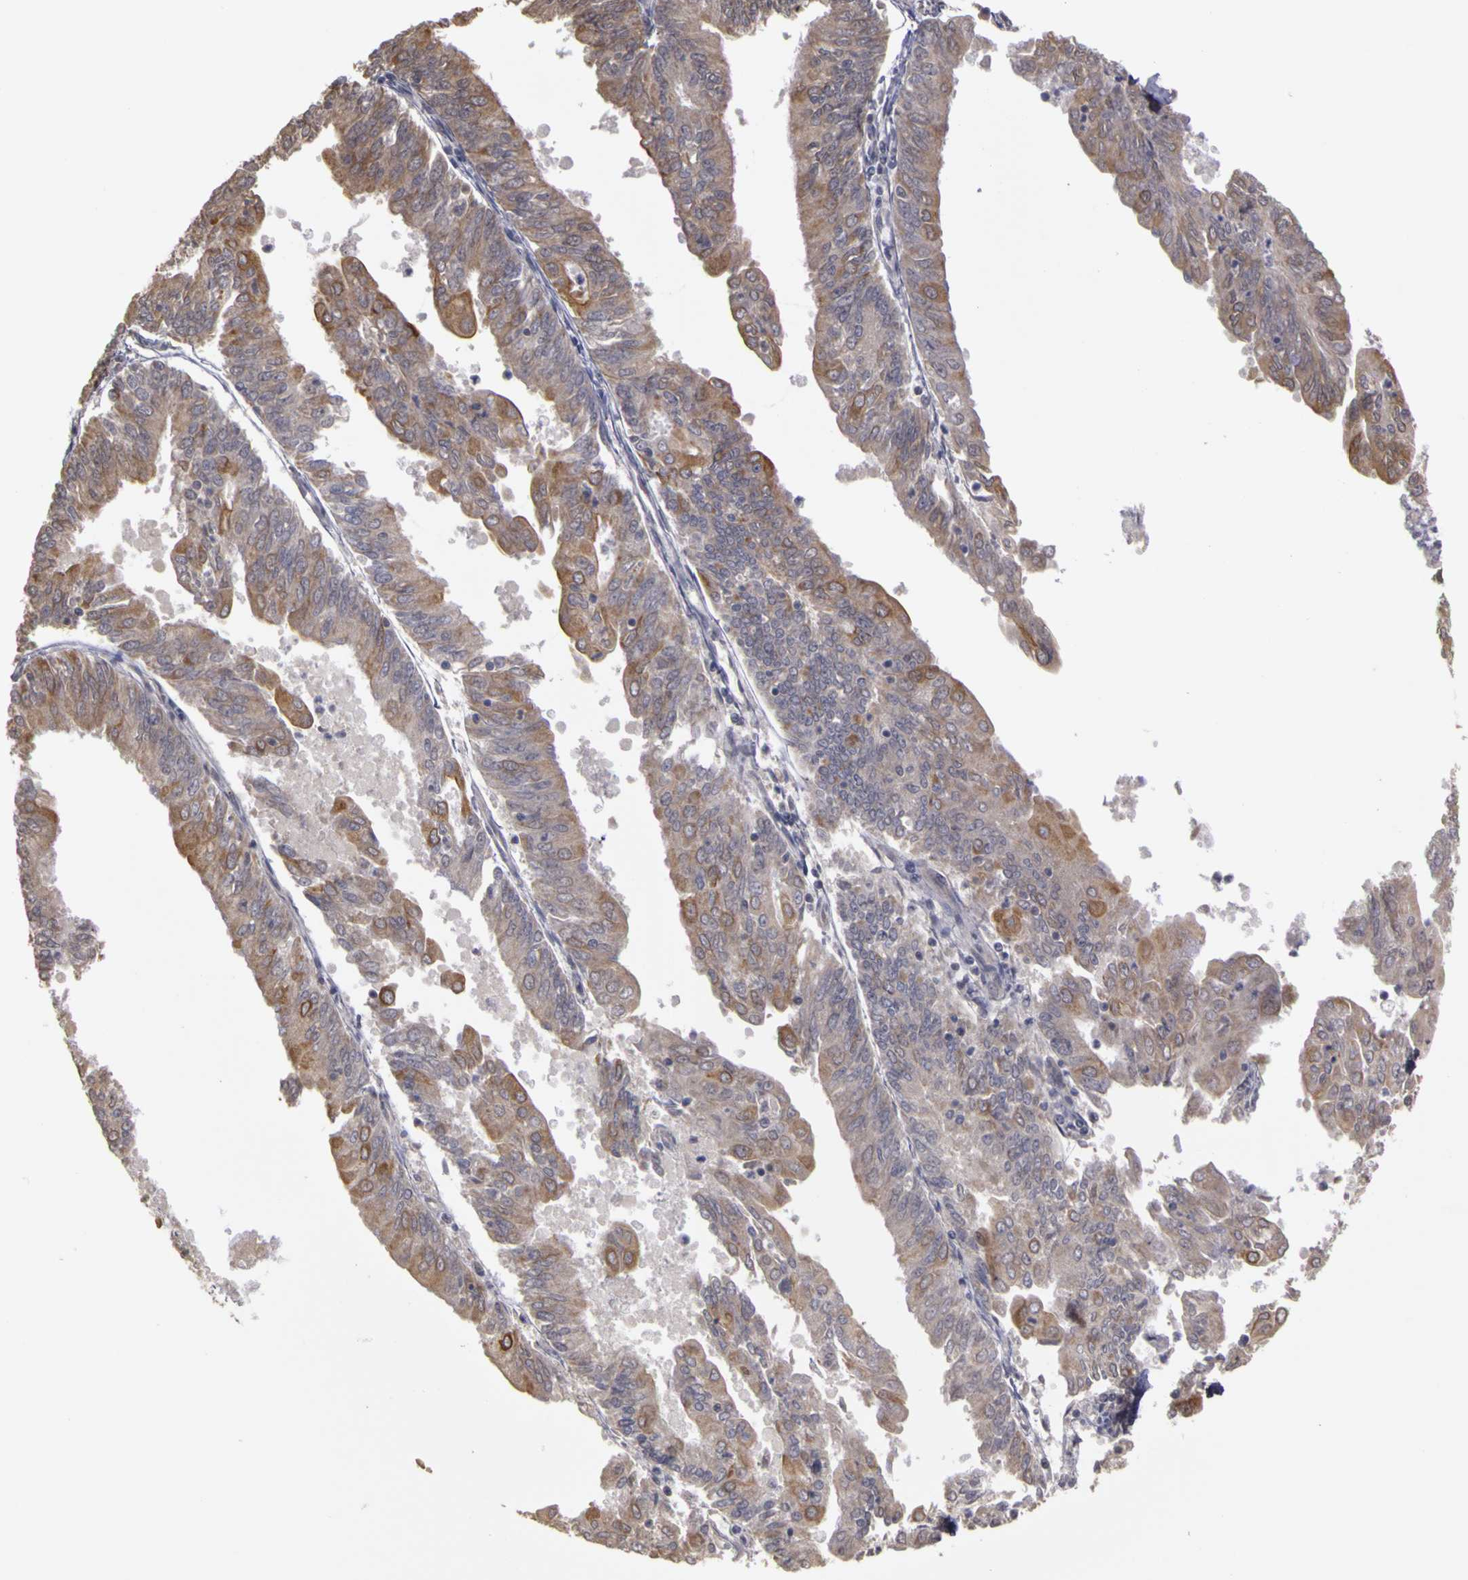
{"staining": {"intensity": "moderate", "quantity": "<25%", "location": "cytoplasmic/membranous"}, "tissue": "endometrial cancer", "cell_type": "Tumor cells", "image_type": "cancer", "snomed": [{"axis": "morphology", "description": "Adenocarcinoma, NOS"}, {"axis": "topography", "description": "Endometrium"}], "caption": "Immunohistochemical staining of endometrial cancer (adenocarcinoma) reveals moderate cytoplasmic/membranous protein positivity in about <25% of tumor cells.", "gene": "FRMD7", "patient": {"sex": "female", "age": 79}}